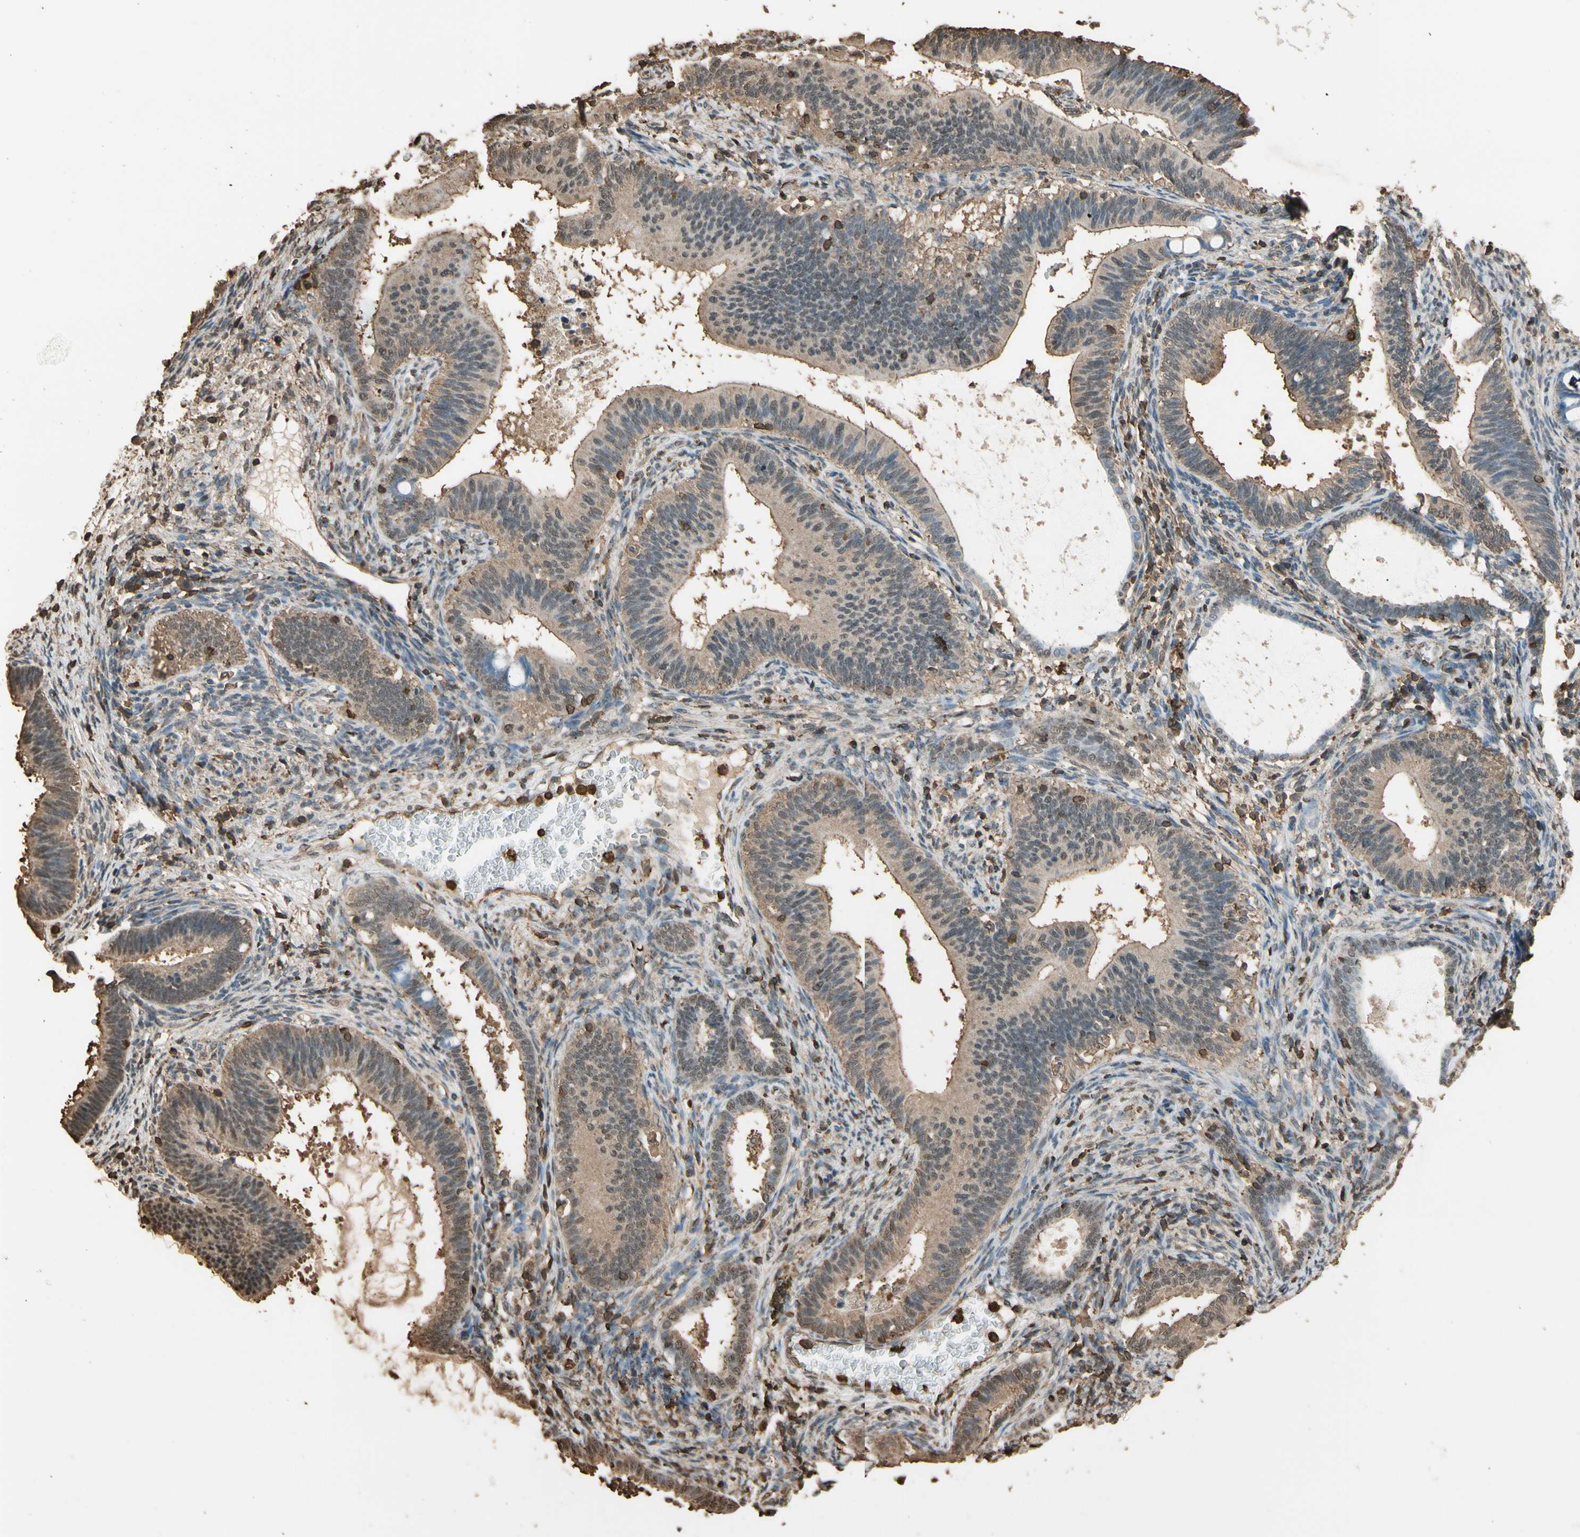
{"staining": {"intensity": "weak", "quantity": ">75%", "location": "cytoplasmic/membranous"}, "tissue": "cervical cancer", "cell_type": "Tumor cells", "image_type": "cancer", "snomed": [{"axis": "morphology", "description": "Adenocarcinoma, NOS"}, {"axis": "topography", "description": "Cervix"}], "caption": "Cervical cancer (adenocarcinoma) tissue displays weak cytoplasmic/membranous positivity in about >75% of tumor cells, visualized by immunohistochemistry. The staining was performed using DAB to visualize the protein expression in brown, while the nuclei were stained in blue with hematoxylin (Magnification: 20x).", "gene": "TNFSF13B", "patient": {"sex": "female", "age": 44}}